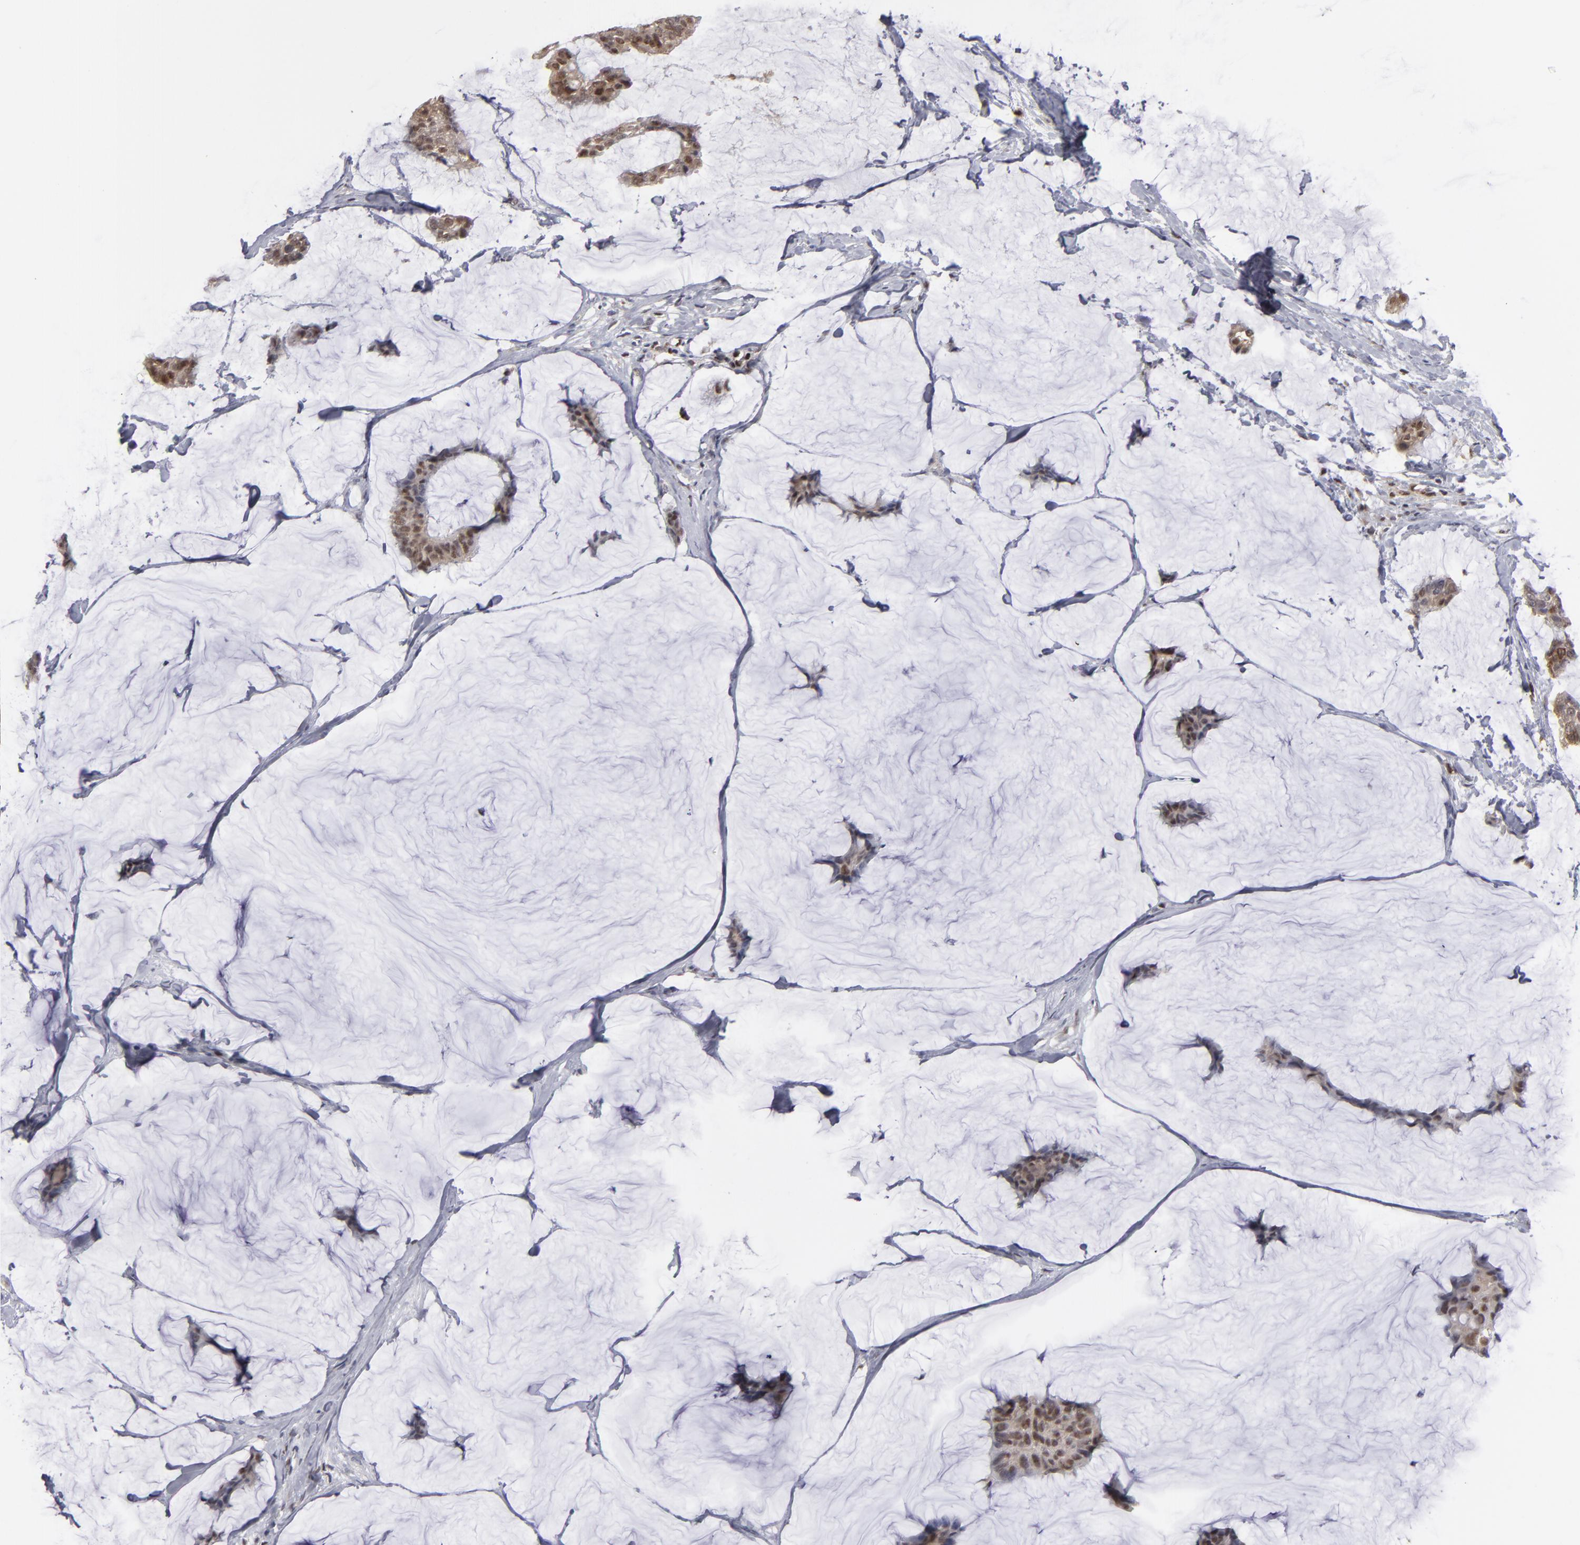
{"staining": {"intensity": "moderate", "quantity": ">75%", "location": "cytoplasmic/membranous,nuclear"}, "tissue": "breast cancer", "cell_type": "Tumor cells", "image_type": "cancer", "snomed": [{"axis": "morphology", "description": "Duct carcinoma"}, {"axis": "topography", "description": "Breast"}], "caption": "About >75% of tumor cells in intraductal carcinoma (breast) show moderate cytoplasmic/membranous and nuclear protein expression as visualized by brown immunohistochemical staining.", "gene": "GSR", "patient": {"sex": "female", "age": 93}}